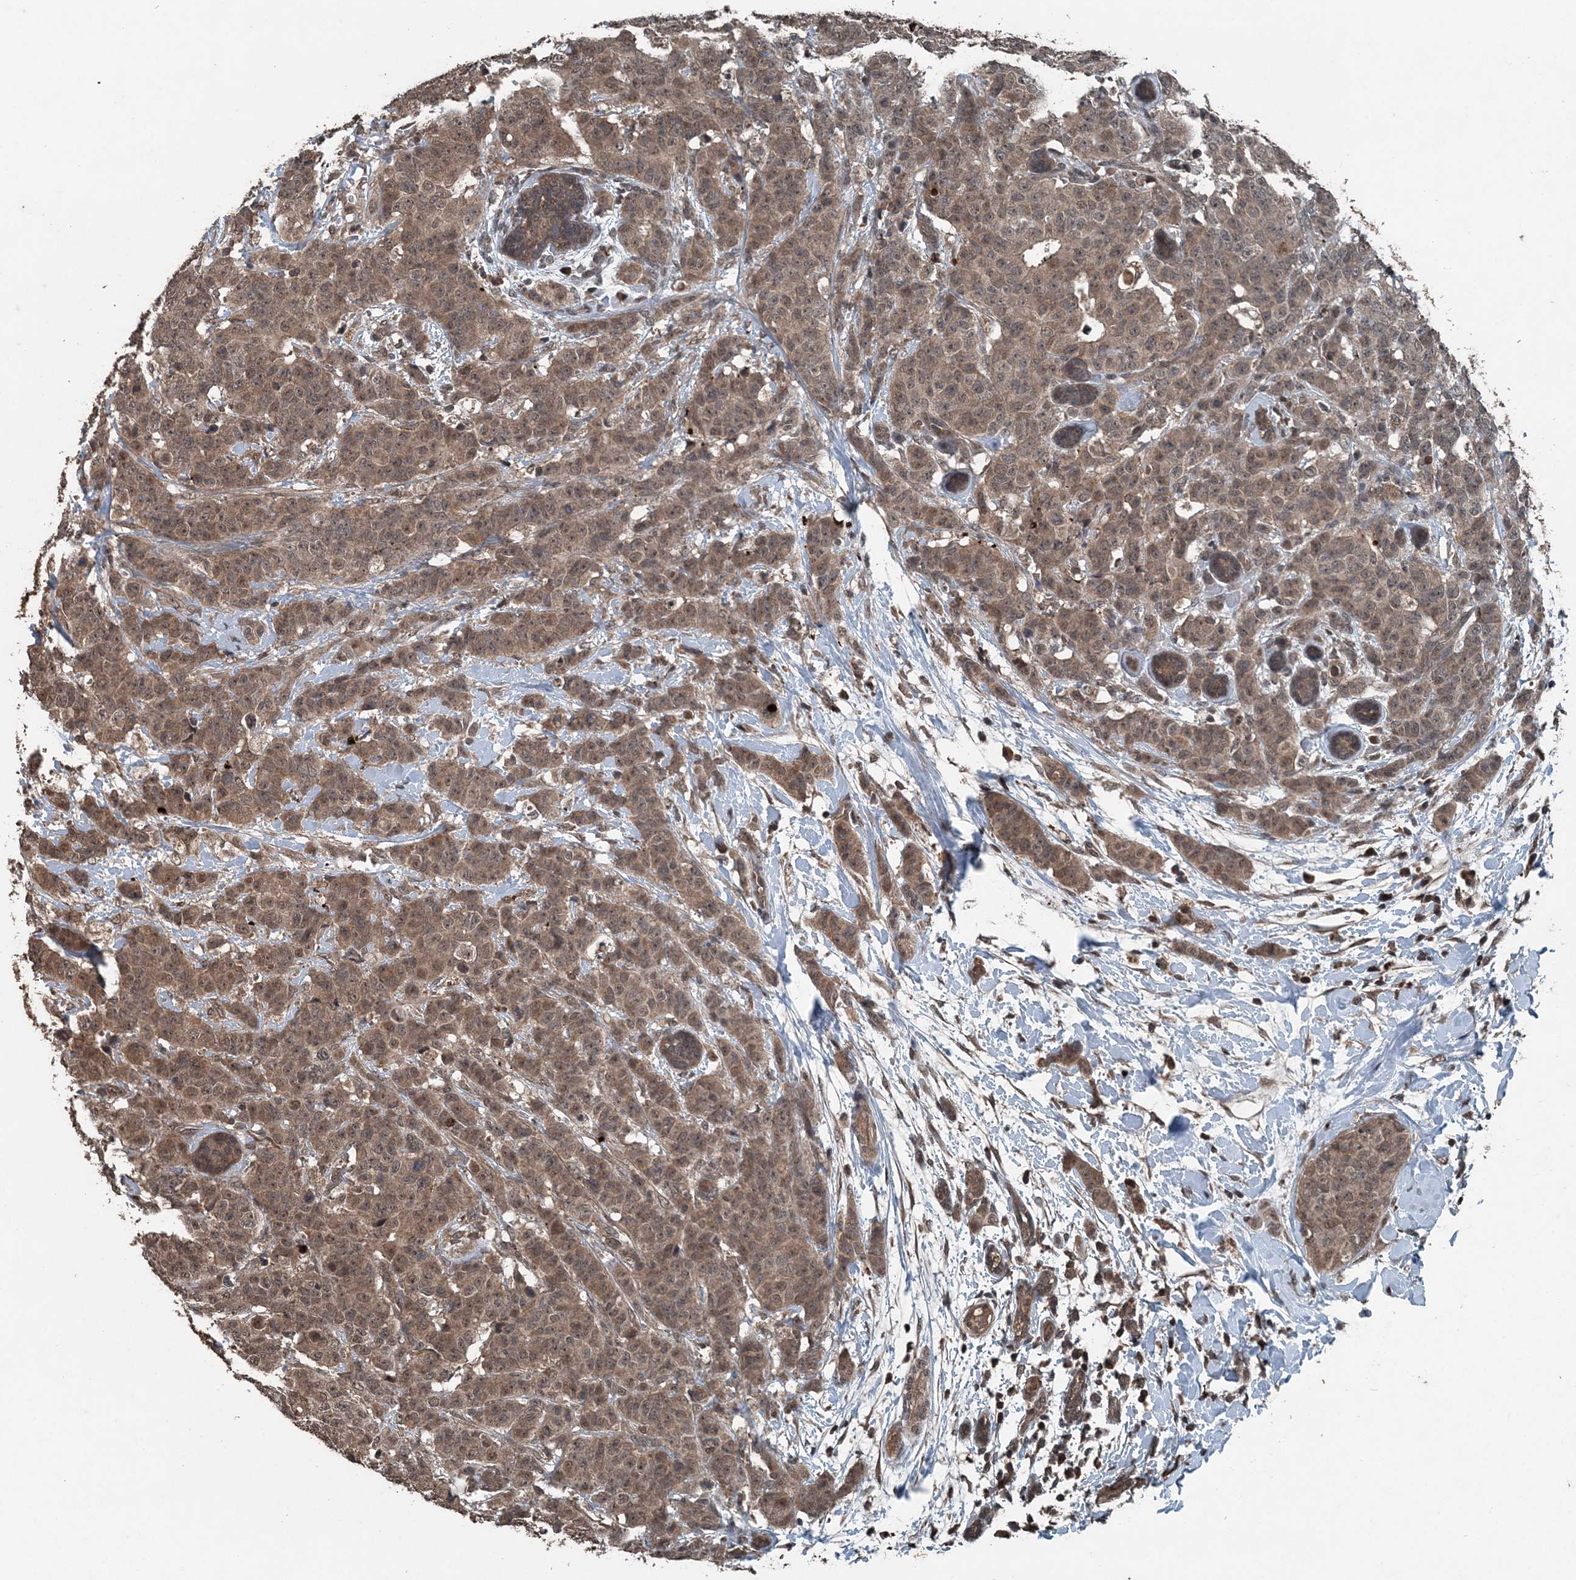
{"staining": {"intensity": "moderate", "quantity": ">75%", "location": "cytoplasmic/membranous"}, "tissue": "breast cancer", "cell_type": "Tumor cells", "image_type": "cancer", "snomed": [{"axis": "morphology", "description": "Normal tissue, NOS"}, {"axis": "morphology", "description": "Duct carcinoma"}, {"axis": "topography", "description": "Breast"}], "caption": "An image of breast cancer (infiltrating ductal carcinoma) stained for a protein displays moderate cytoplasmic/membranous brown staining in tumor cells.", "gene": "CFL1", "patient": {"sex": "female", "age": 40}}